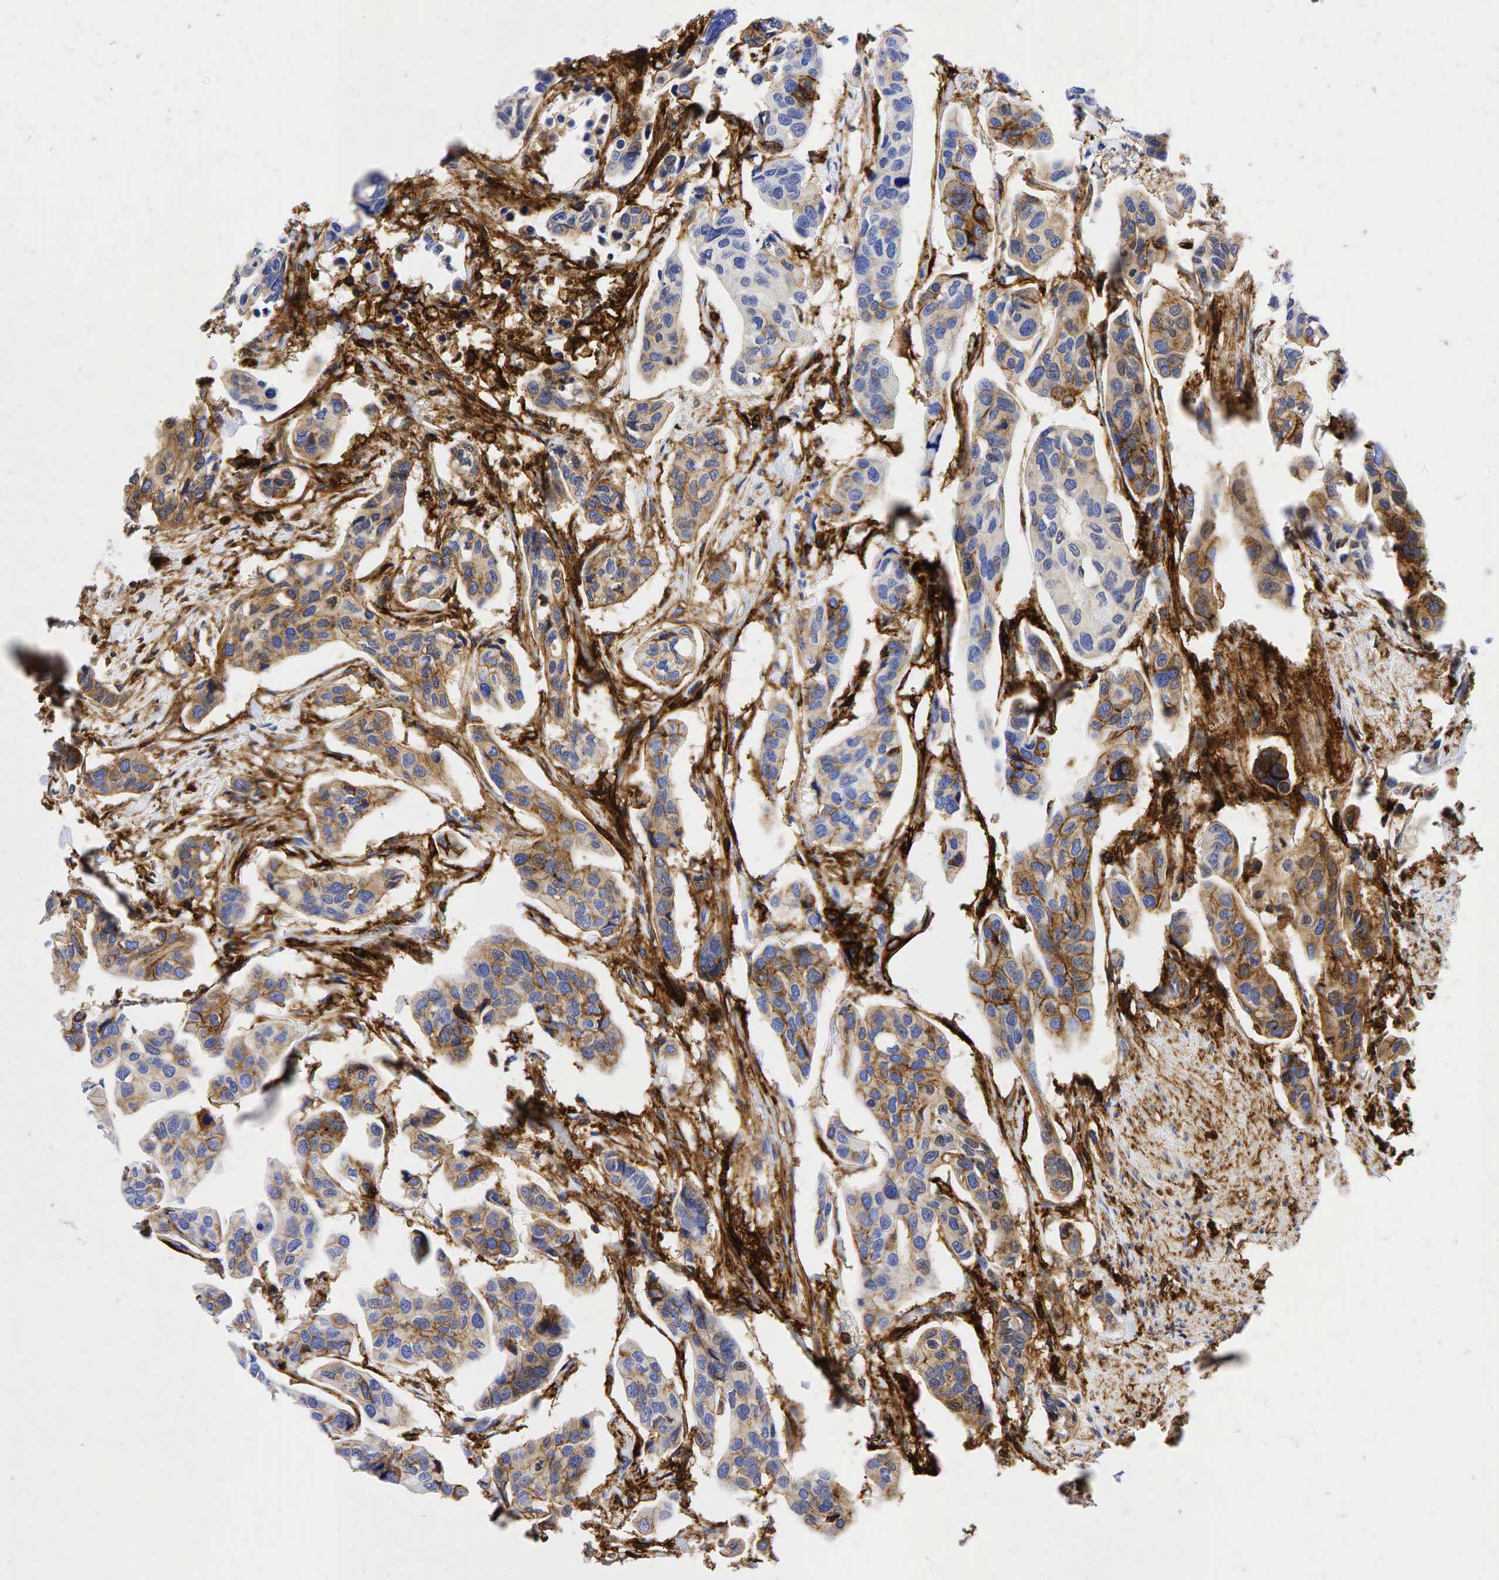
{"staining": {"intensity": "weak", "quantity": "25%-75%", "location": "cytoplasmic/membranous"}, "tissue": "urothelial cancer", "cell_type": "Tumor cells", "image_type": "cancer", "snomed": [{"axis": "morphology", "description": "Adenocarcinoma, NOS"}, {"axis": "topography", "description": "Urinary bladder"}], "caption": "Immunohistochemical staining of adenocarcinoma shows low levels of weak cytoplasmic/membranous protein expression in about 25%-75% of tumor cells. Ihc stains the protein of interest in brown and the nuclei are stained blue.", "gene": "CD44", "patient": {"sex": "male", "age": 61}}